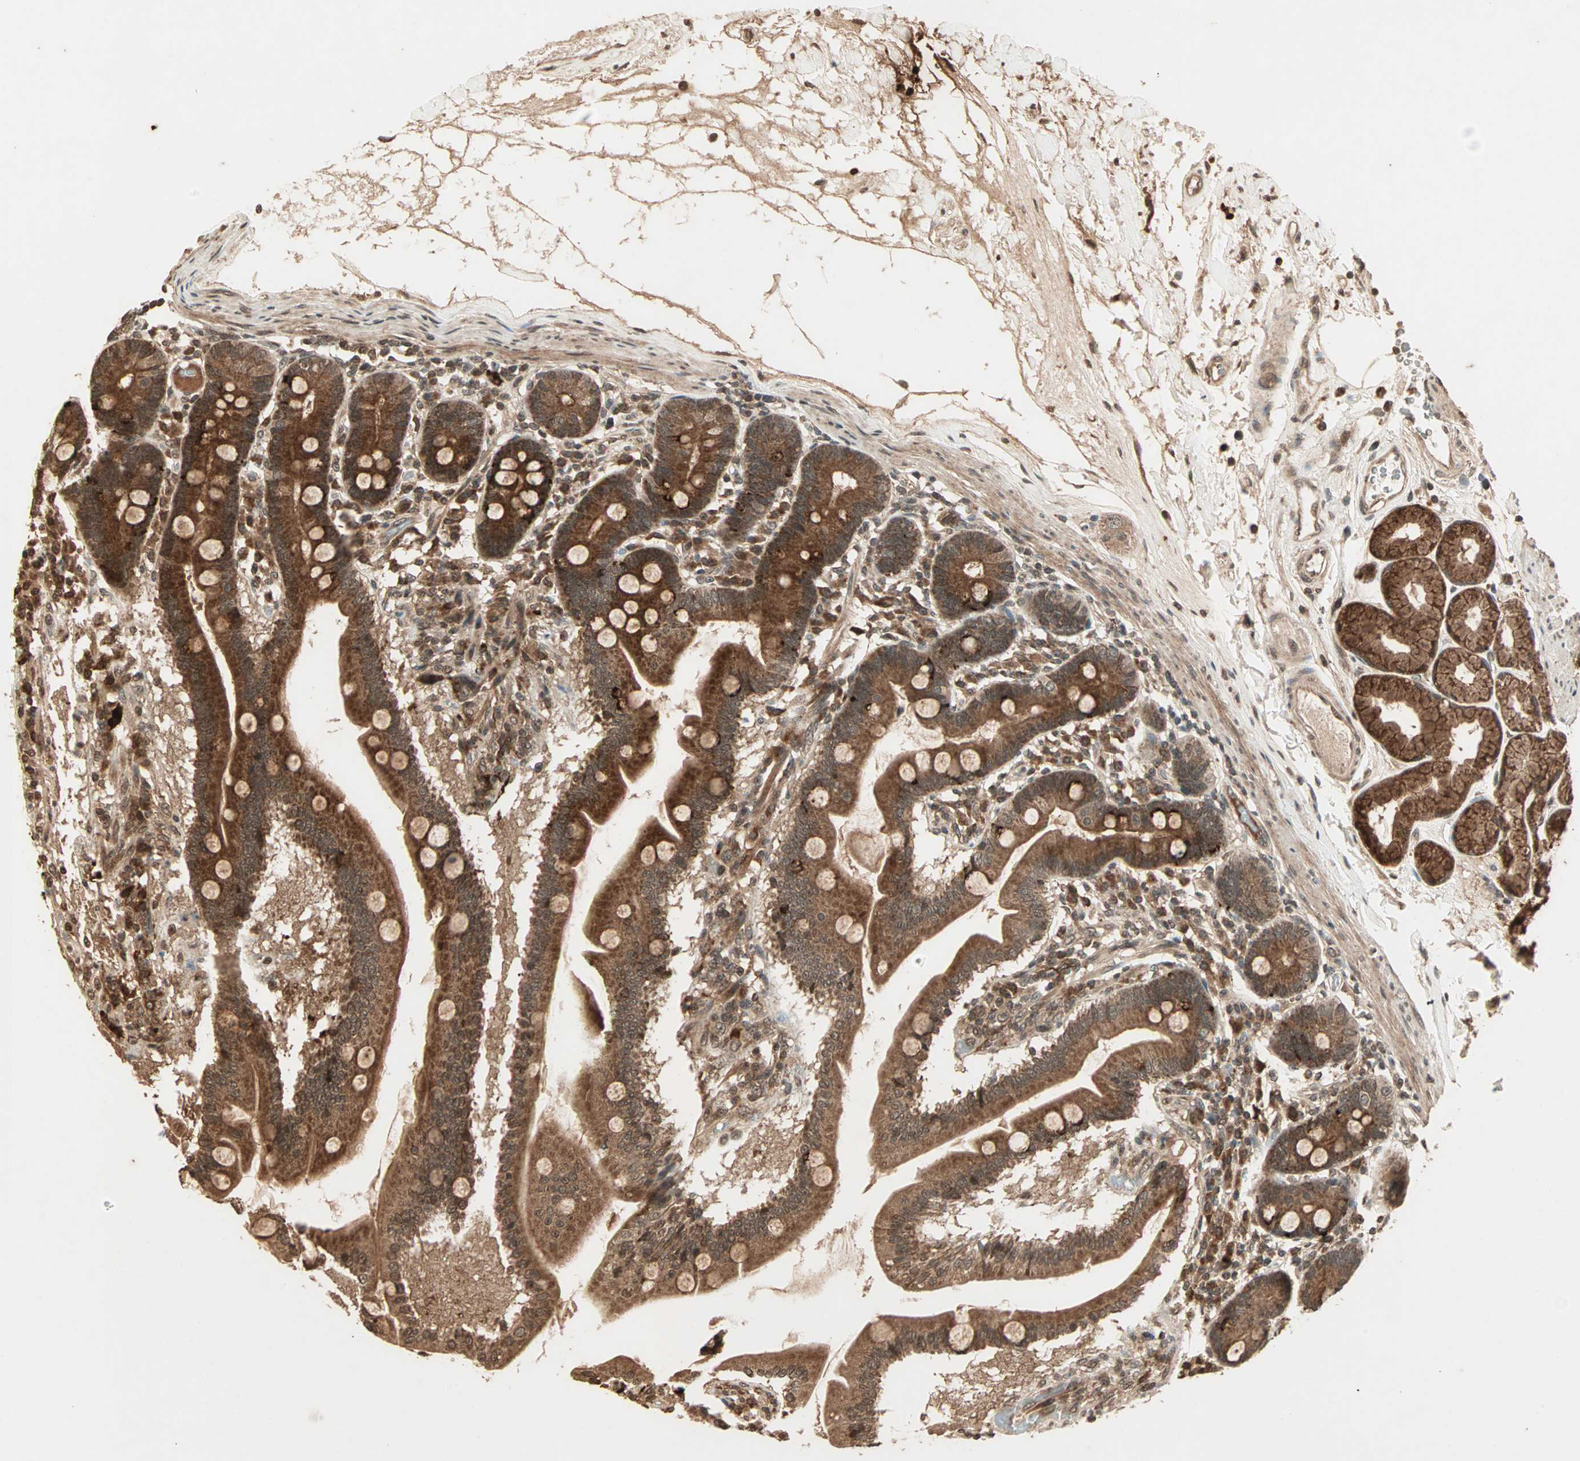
{"staining": {"intensity": "strong", "quantity": ">75%", "location": "cytoplasmic/membranous"}, "tissue": "duodenum", "cell_type": "Glandular cells", "image_type": "normal", "snomed": [{"axis": "morphology", "description": "Normal tissue, NOS"}, {"axis": "topography", "description": "Duodenum"}], "caption": "Duodenum stained with immunohistochemistry (IHC) exhibits strong cytoplasmic/membranous positivity in approximately >75% of glandular cells.", "gene": "RFFL", "patient": {"sex": "female", "age": 64}}